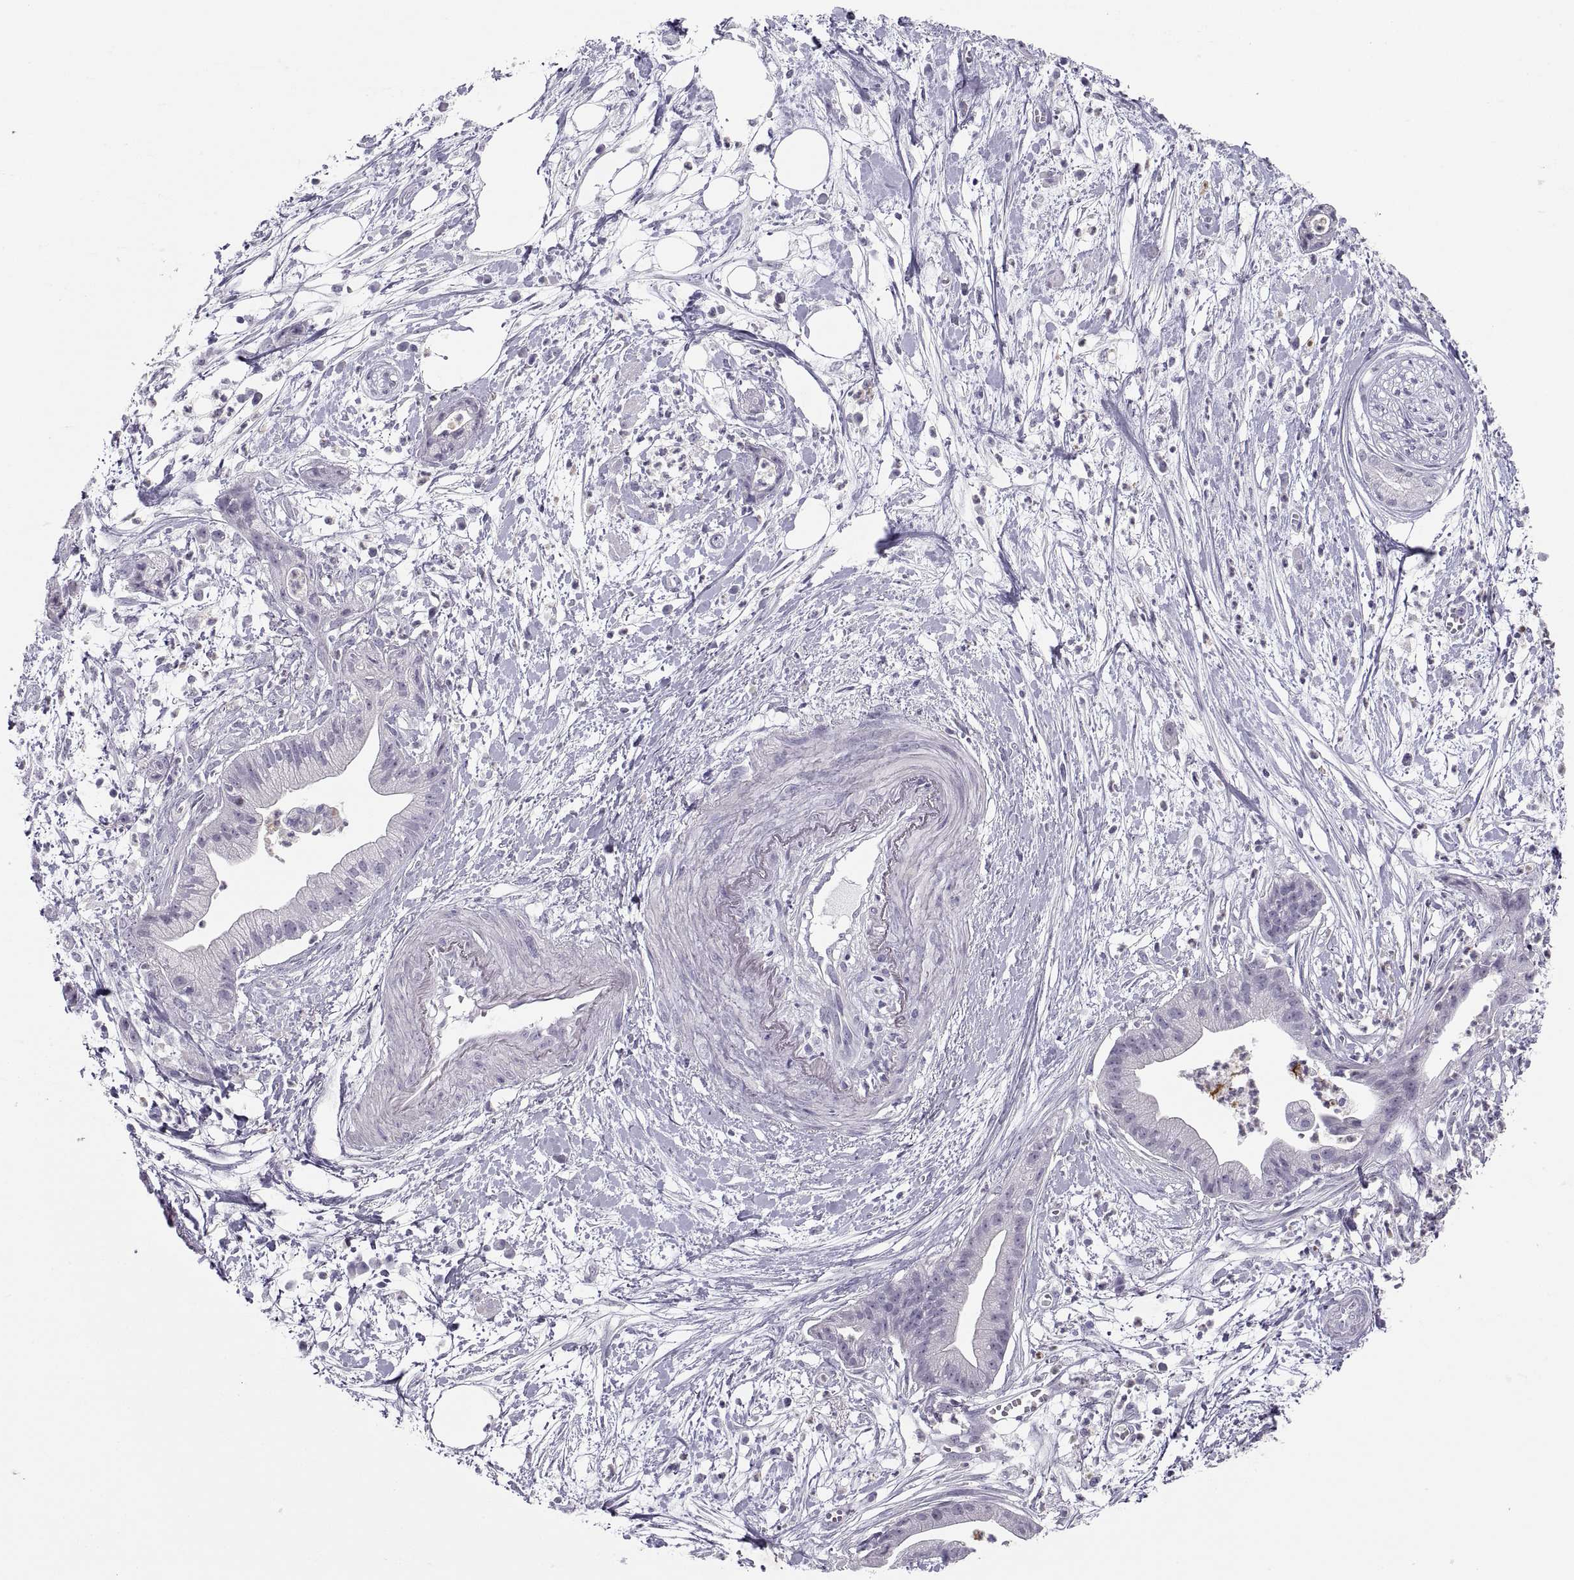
{"staining": {"intensity": "negative", "quantity": "none", "location": "none"}, "tissue": "pancreatic cancer", "cell_type": "Tumor cells", "image_type": "cancer", "snomed": [{"axis": "morphology", "description": "Normal tissue, NOS"}, {"axis": "morphology", "description": "Adenocarcinoma, NOS"}, {"axis": "topography", "description": "Lymph node"}, {"axis": "topography", "description": "Pancreas"}], "caption": "A high-resolution image shows immunohistochemistry (IHC) staining of pancreatic cancer (adenocarcinoma), which reveals no significant staining in tumor cells. (Stains: DAB immunohistochemistry (IHC) with hematoxylin counter stain, Microscopy: brightfield microscopy at high magnification).", "gene": "C3orf22", "patient": {"sex": "female", "age": 58}}